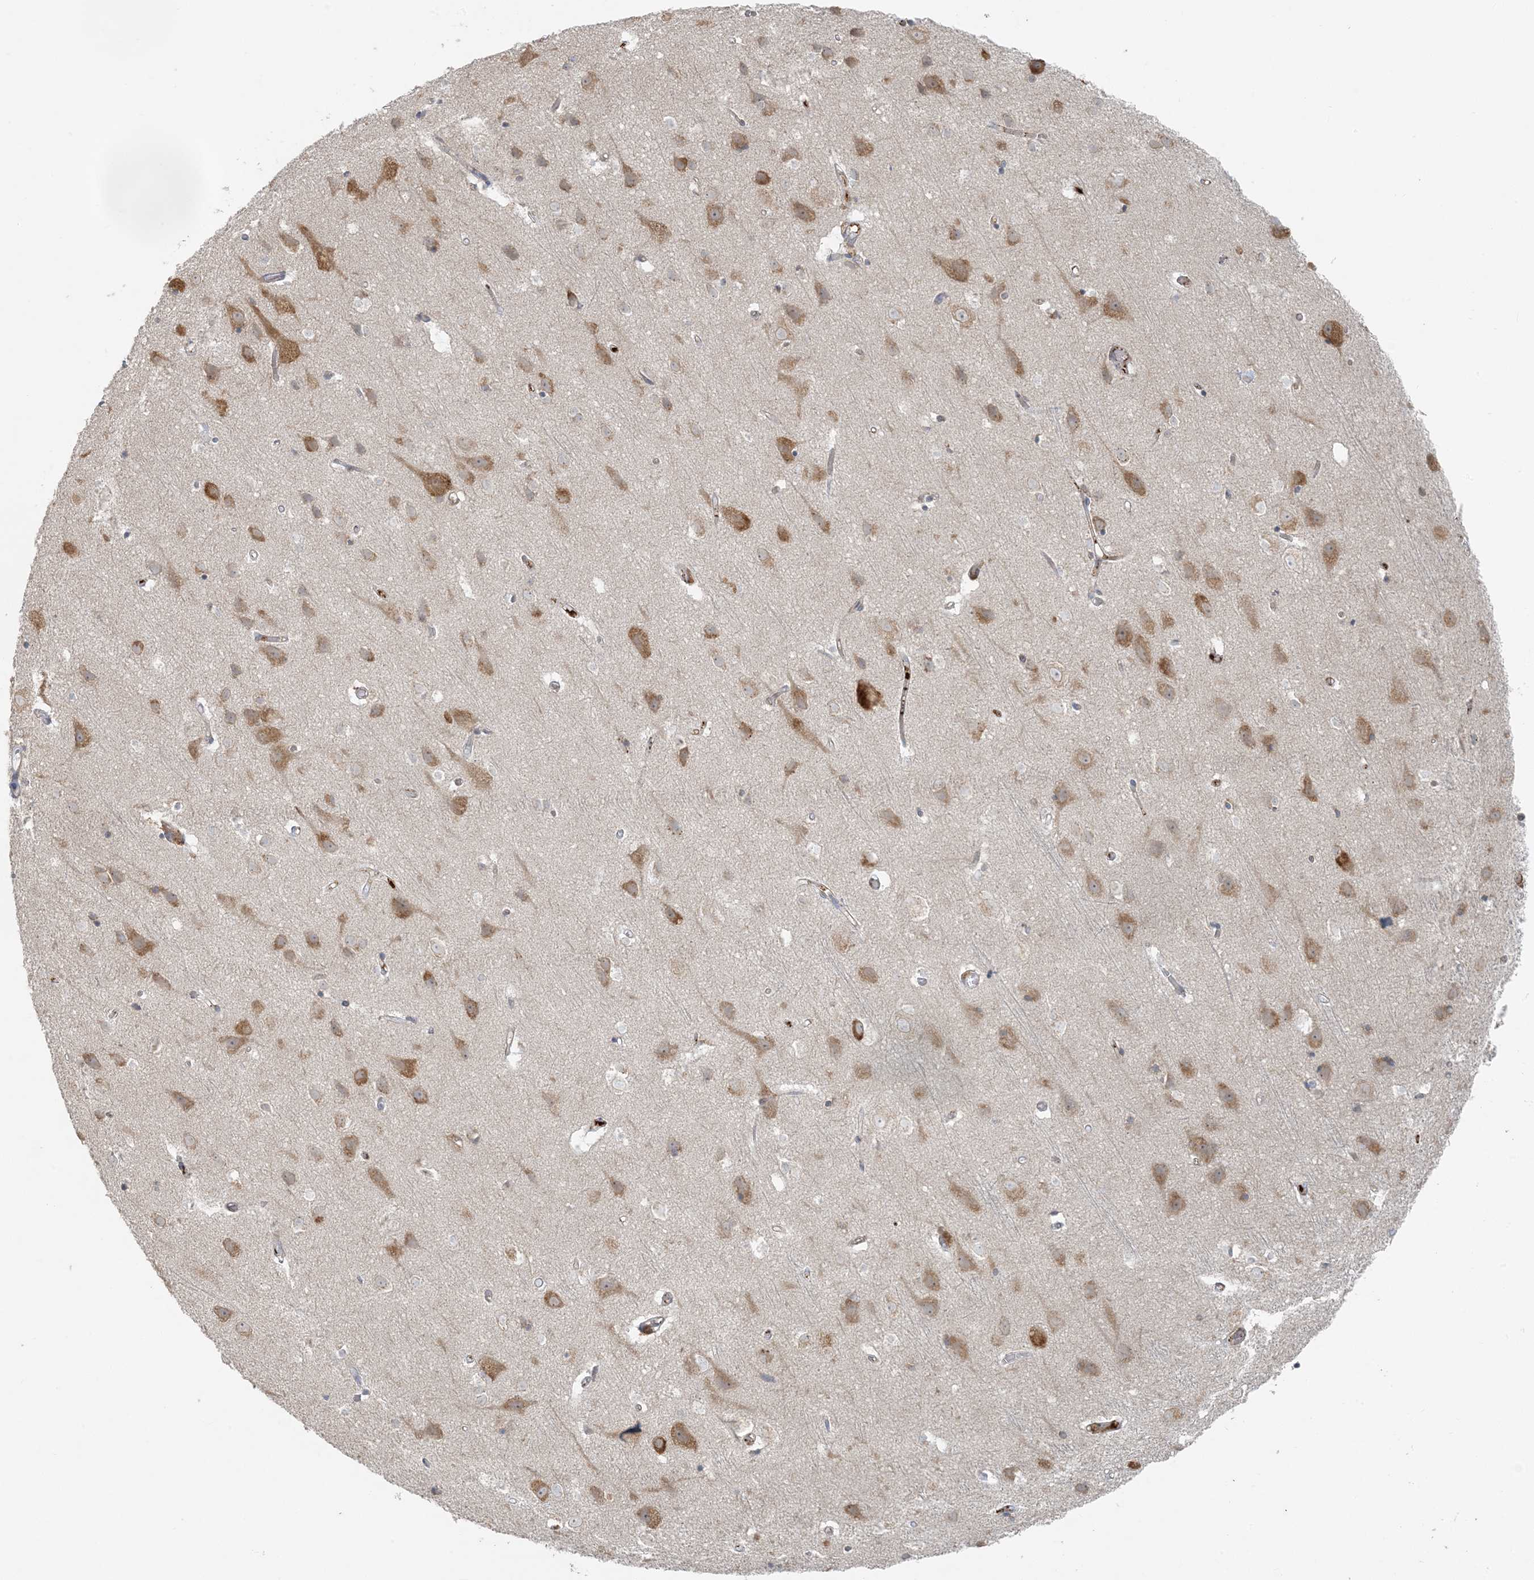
{"staining": {"intensity": "negative", "quantity": "none", "location": "none"}, "tissue": "cerebral cortex", "cell_type": "Endothelial cells", "image_type": "normal", "snomed": [{"axis": "morphology", "description": "Normal tissue, NOS"}, {"axis": "topography", "description": "Cerebral cortex"}], "caption": "An image of cerebral cortex stained for a protein demonstrates no brown staining in endothelial cells.", "gene": "ZNF263", "patient": {"sex": "male", "age": 54}}